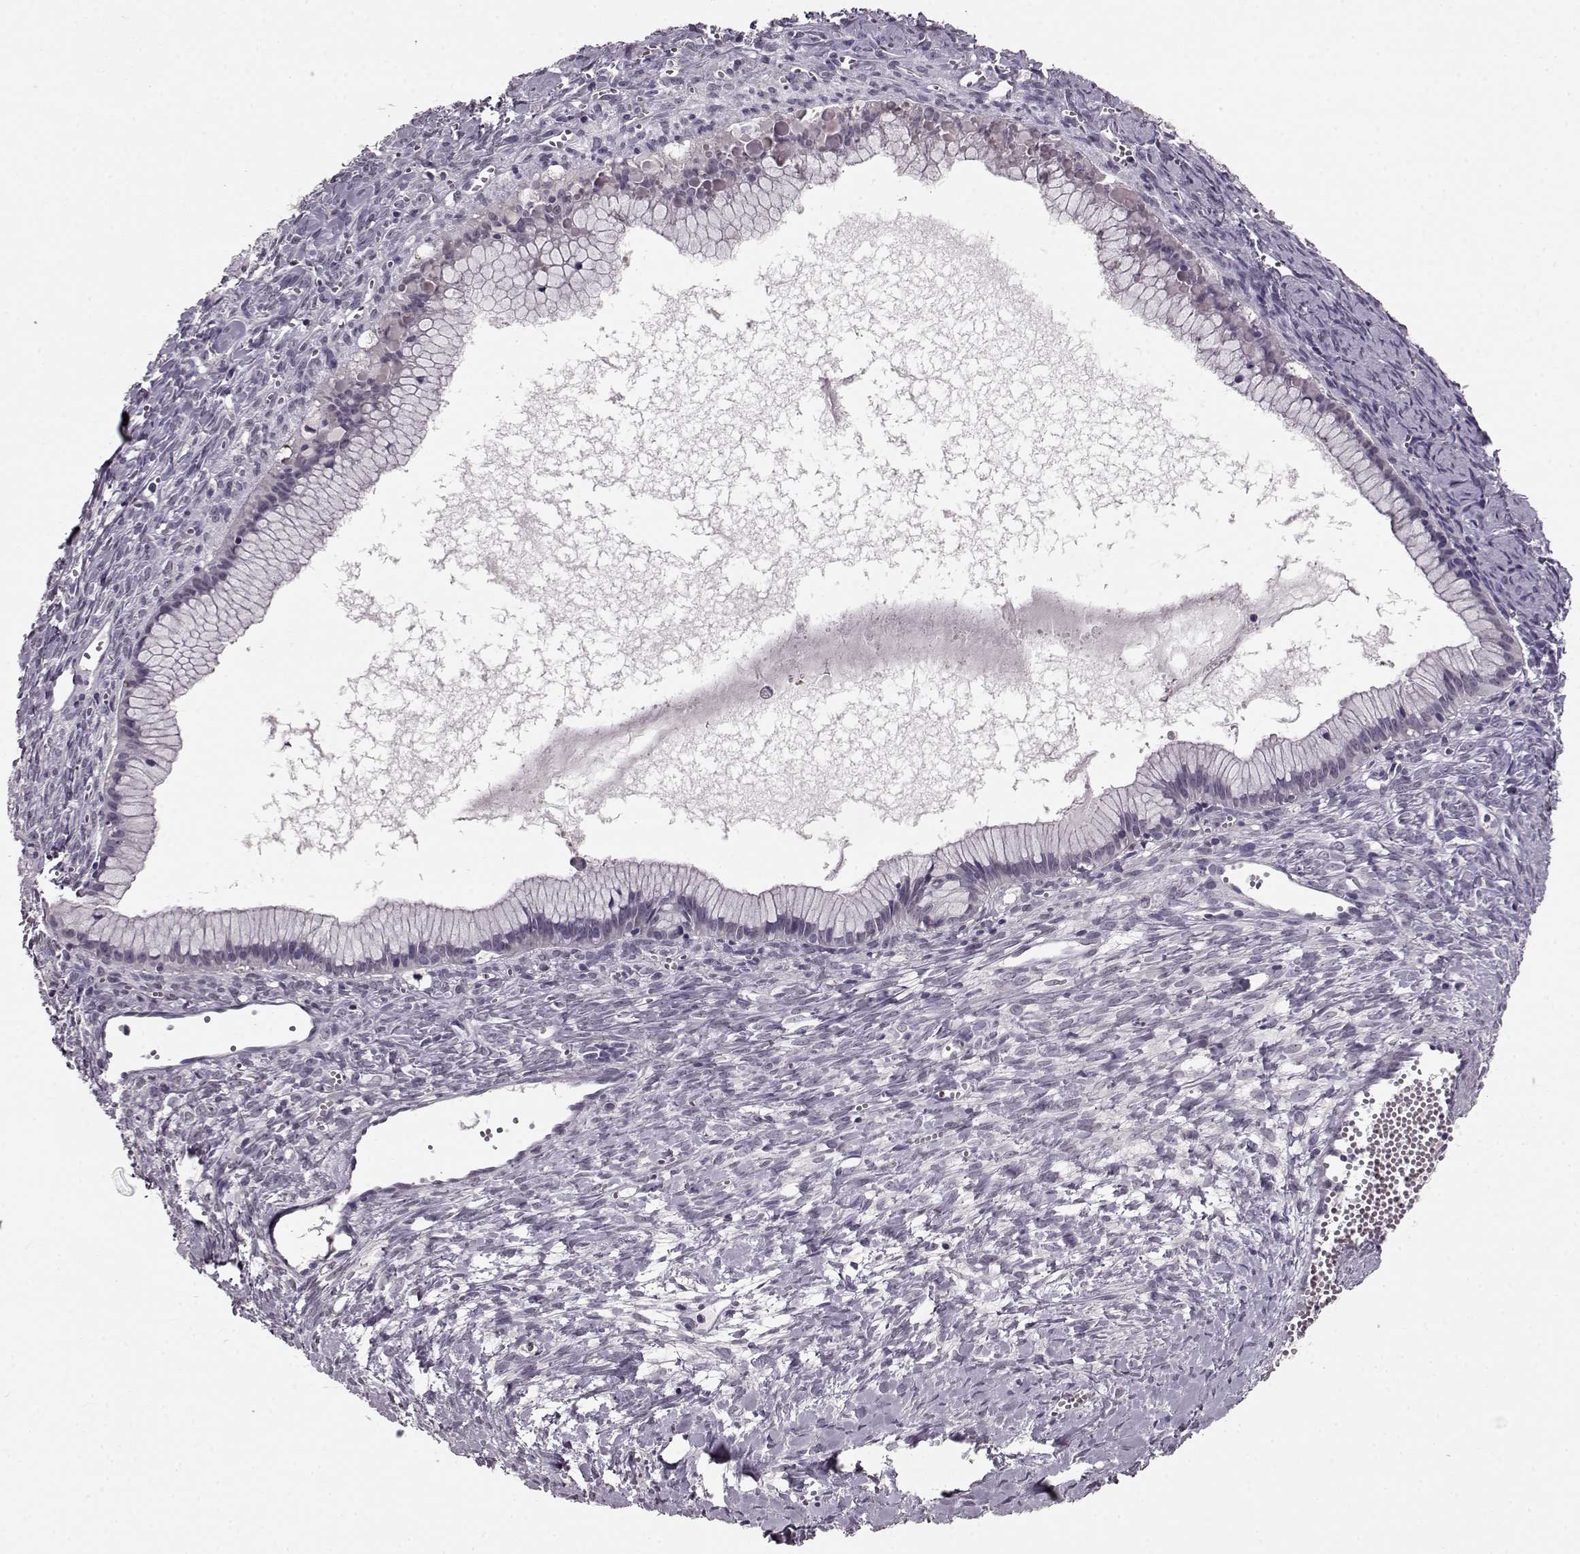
{"staining": {"intensity": "negative", "quantity": "none", "location": "none"}, "tissue": "ovarian cancer", "cell_type": "Tumor cells", "image_type": "cancer", "snomed": [{"axis": "morphology", "description": "Cystadenocarcinoma, mucinous, NOS"}, {"axis": "topography", "description": "Ovary"}], "caption": "Immunohistochemistry histopathology image of human ovarian mucinous cystadenocarcinoma stained for a protein (brown), which exhibits no staining in tumor cells.", "gene": "RP1L1", "patient": {"sex": "female", "age": 41}}